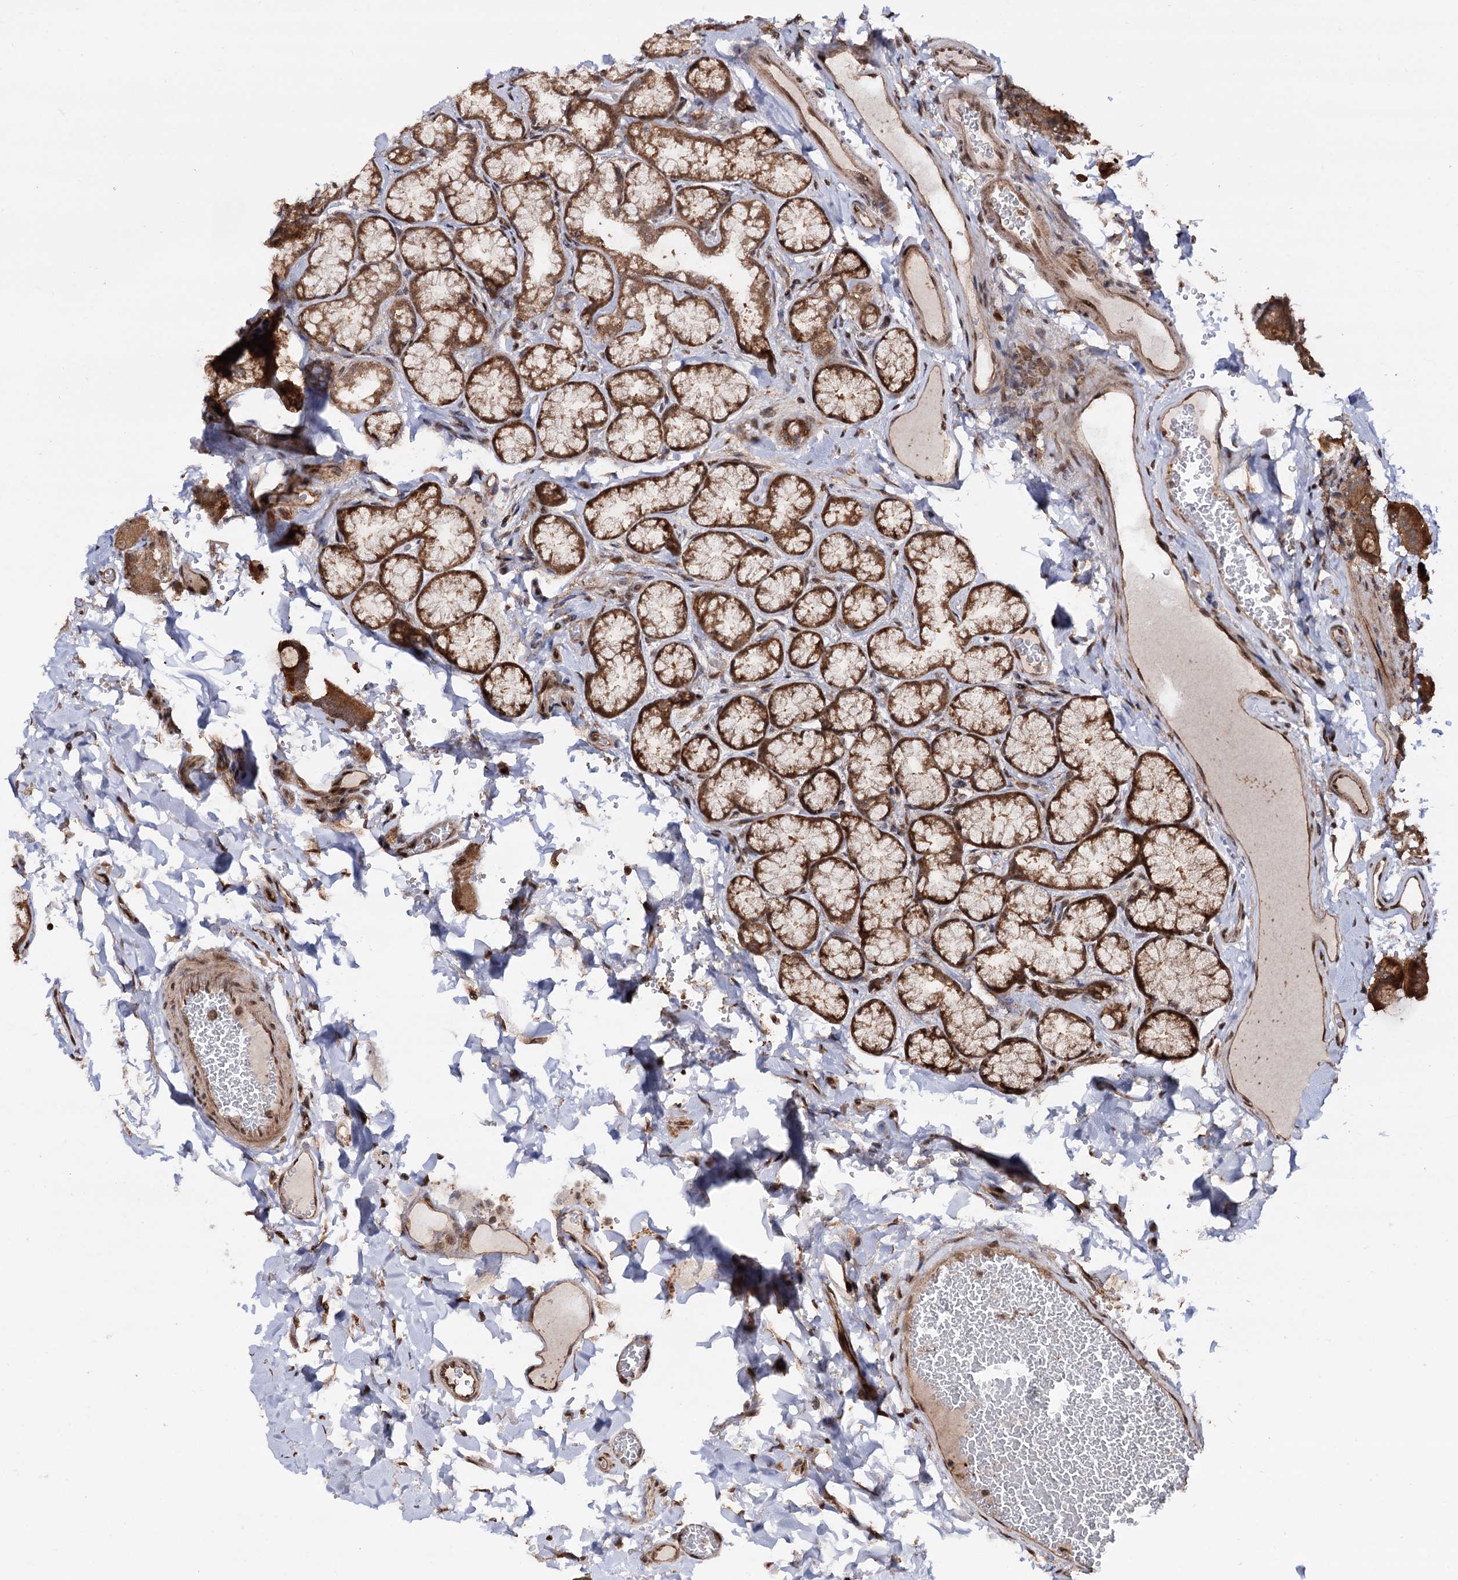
{"staining": {"intensity": "moderate", "quantity": ">75%", "location": "cytoplasmic/membranous"}, "tissue": "duodenum", "cell_type": "Glandular cells", "image_type": "normal", "snomed": [{"axis": "morphology", "description": "Normal tissue, NOS"}, {"axis": "topography", "description": "Duodenum"}], "caption": "A histopathology image of human duodenum stained for a protein displays moderate cytoplasmic/membranous brown staining in glandular cells. The staining was performed using DAB (3,3'-diaminobenzidine) to visualize the protein expression in brown, while the nuclei were stained in blue with hematoxylin (Magnification: 20x).", "gene": "PIGB", "patient": {"sex": "female", "age": 62}}